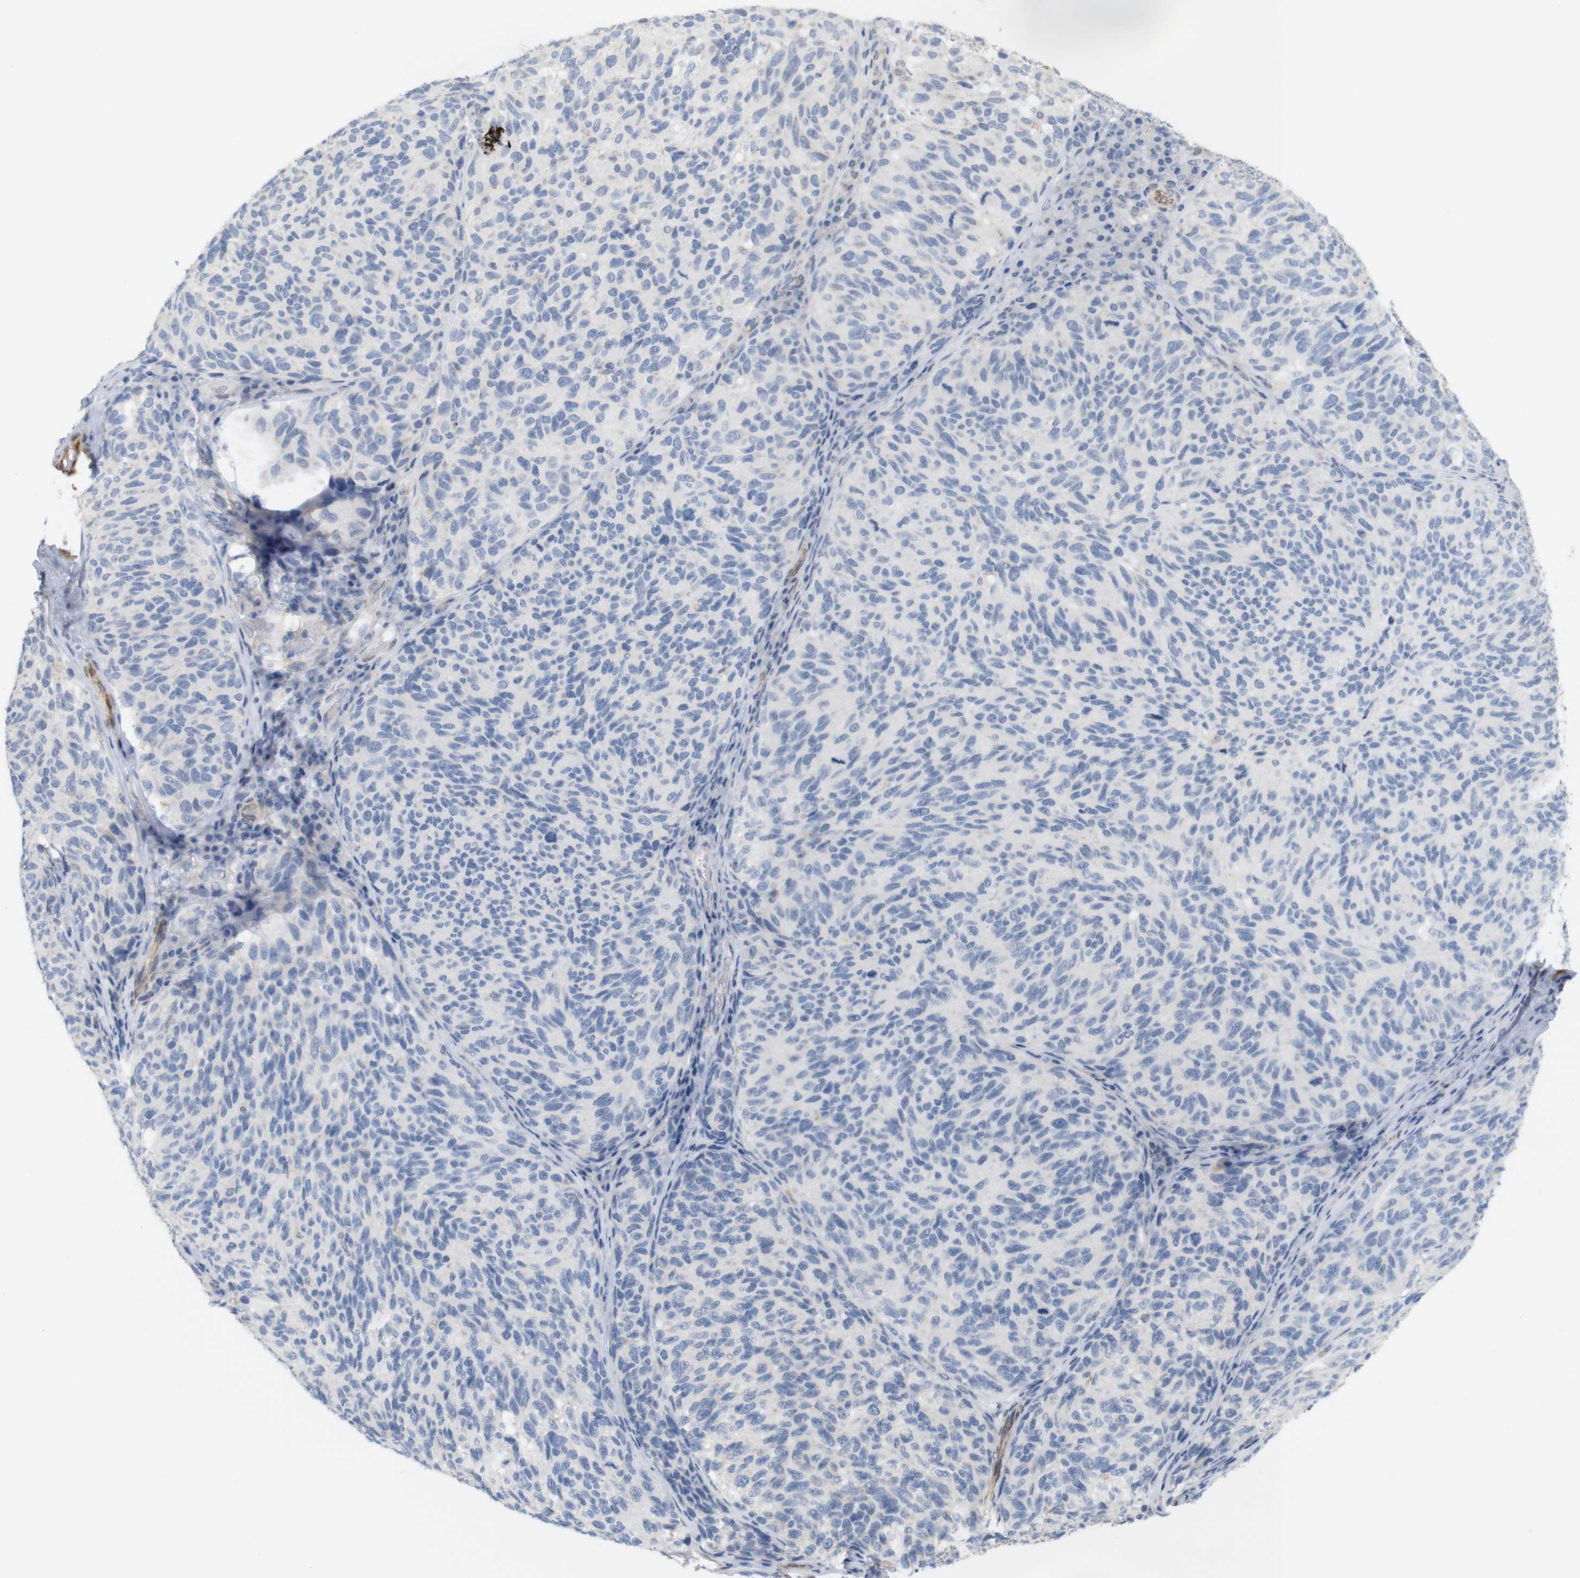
{"staining": {"intensity": "negative", "quantity": "none", "location": "none"}, "tissue": "melanoma", "cell_type": "Tumor cells", "image_type": "cancer", "snomed": [{"axis": "morphology", "description": "Malignant melanoma, NOS"}, {"axis": "topography", "description": "Skin"}], "caption": "Human malignant melanoma stained for a protein using IHC demonstrates no positivity in tumor cells.", "gene": "ITPR1", "patient": {"sex": "female", "age": 73}}